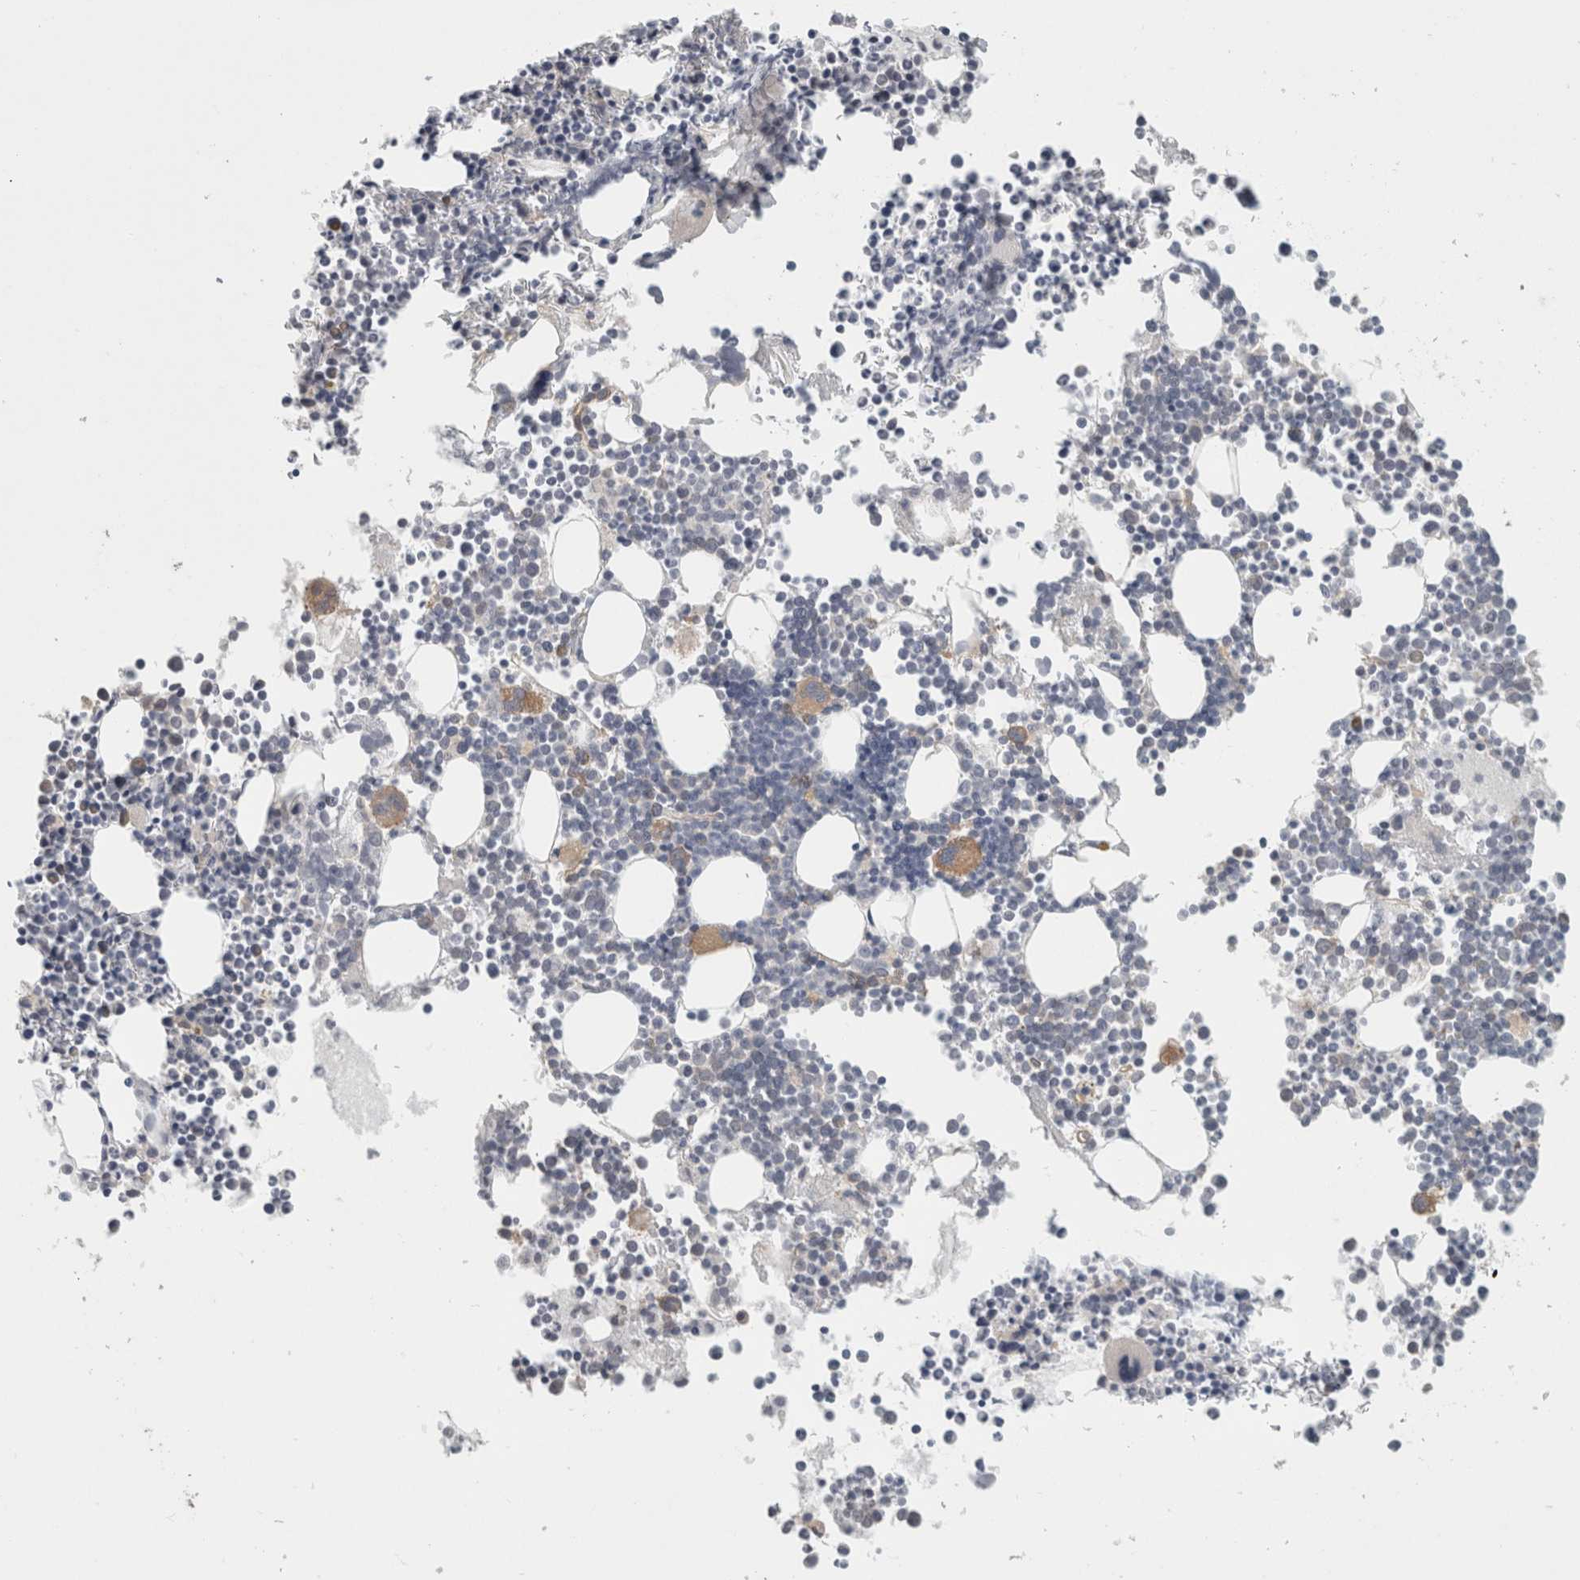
{"staining": {"intensity": "moderate", "quantity": ">75%", "location": "cytoplasmic/membranous"}, "tissue": "bone marrow", "cell_type": "Hematopoietic cells", "image_type": "normal", "snomed": [{"axis": "morphology", "description": "Normal tissue, NOS"}, {"axis": "morphology", "description": "Inflammation, NOS"}, {"axis": "topography", "description": "Bone marrow"}], "caption": "DAB (3,3'-diaminobenzidine) immunohistochemical staining of benign bone marrow exhibits moderate cytoplasmic/membranous protein positivity in approximately >75% of hematopoietic cells.", "gene": "RASAL2", "patient": {"sex": "male", "age": 46}}